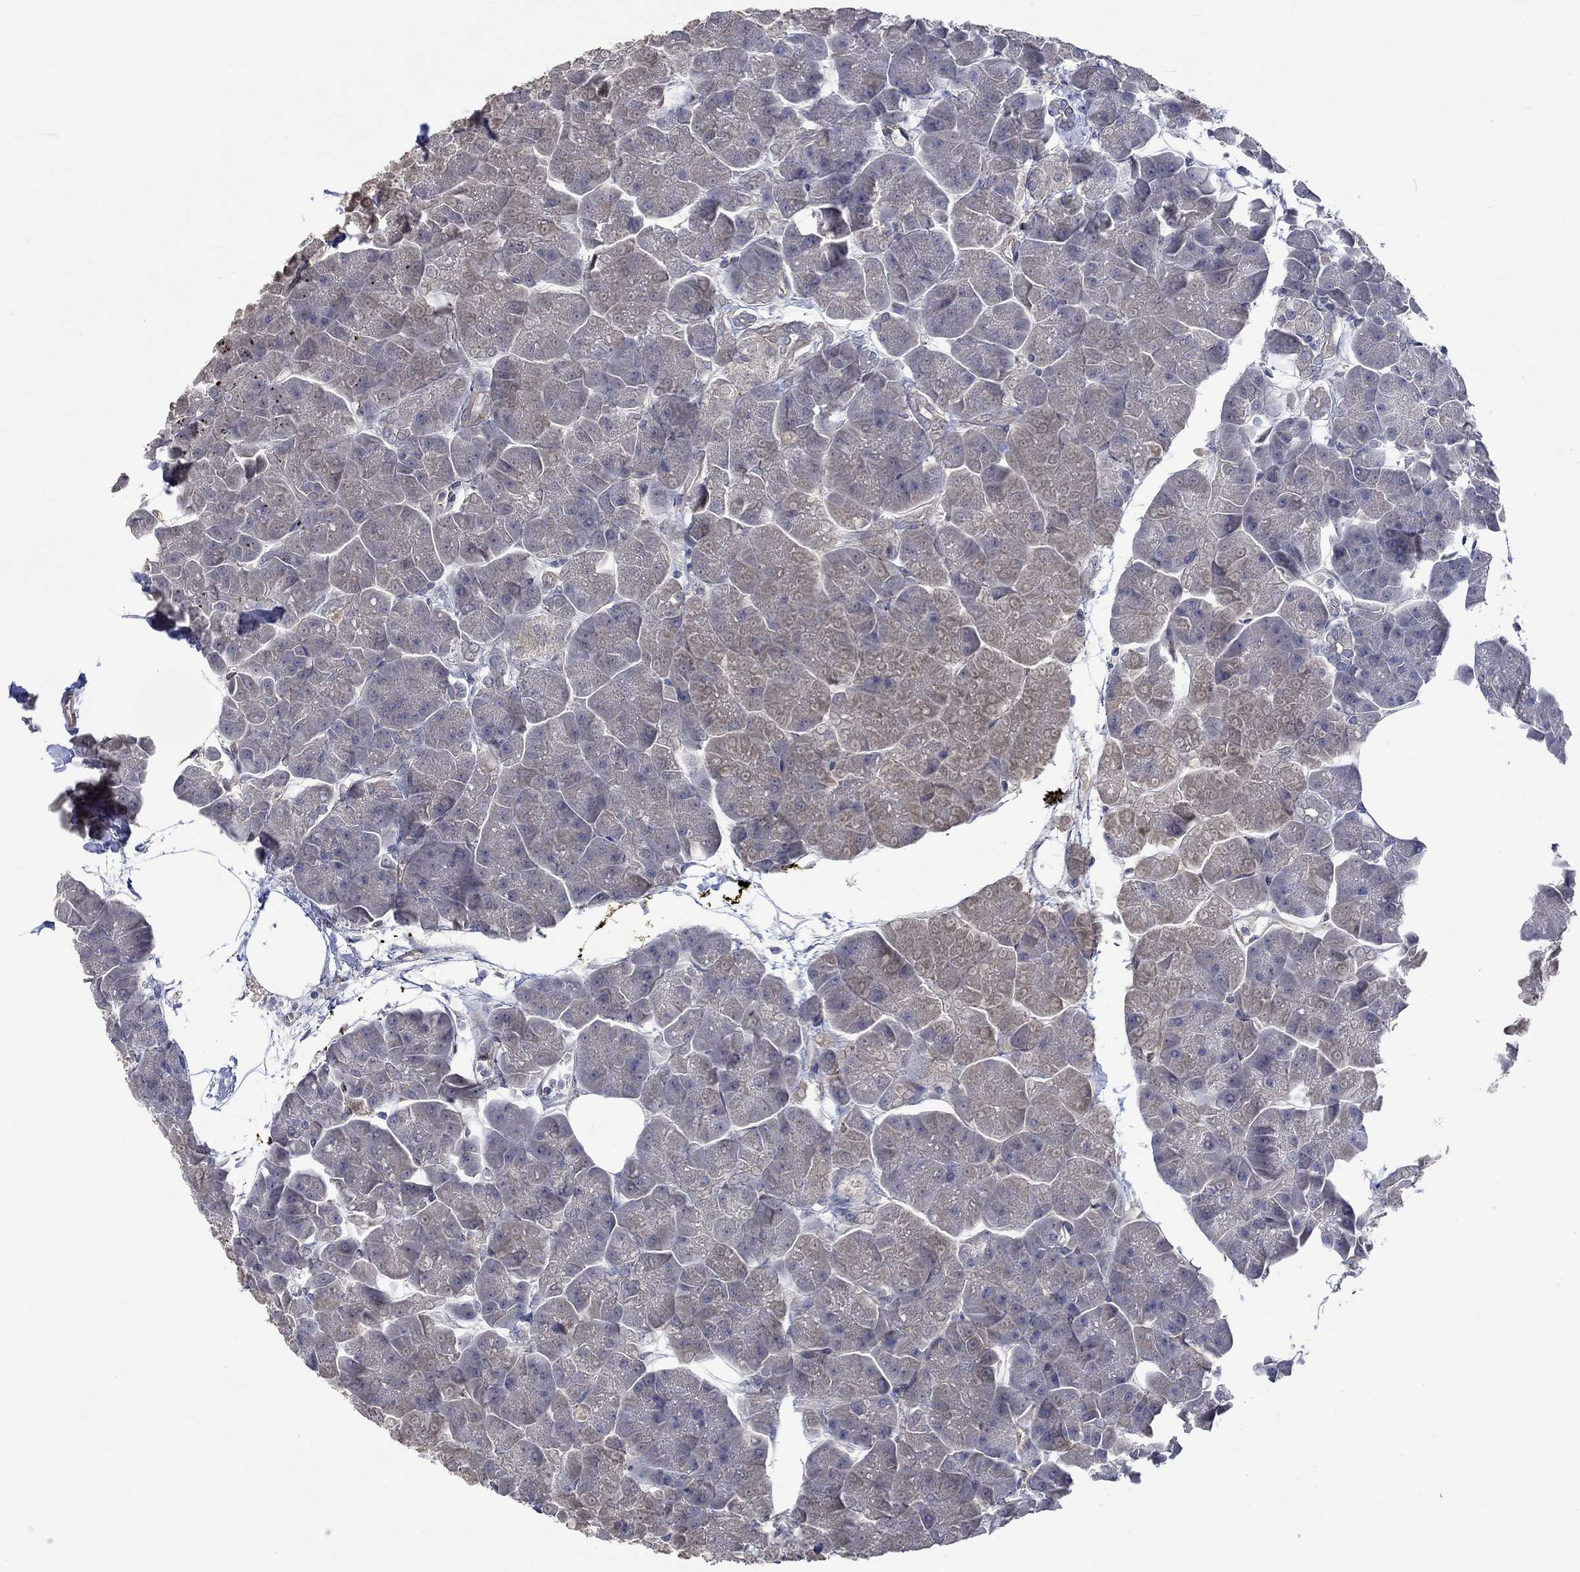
{"staining": {"intensity": "weak", "quantity": "<25%", "location": "cytoplasmic/membranous"}, "tissue": "pancreas", "cell_type": "Exocrine glandular cells", "image_type": "normal", "snomed": [{"axis": "morphology", "description": "Normal tissue, NOS"}, {"axis": "topography", "description": "Adipose tissue"}, {"axis": "topography", "description": "Pancreas"}, {"axis": "topography", "description": "Peripheral nerve tissue"}], "caption": "Immunohistochemical staining of unremarkable pancreas exhibits no significant expression in exocrine glandular cells.", "gene": "GJA5", "patient": {"sex": "female", "age": 58}}